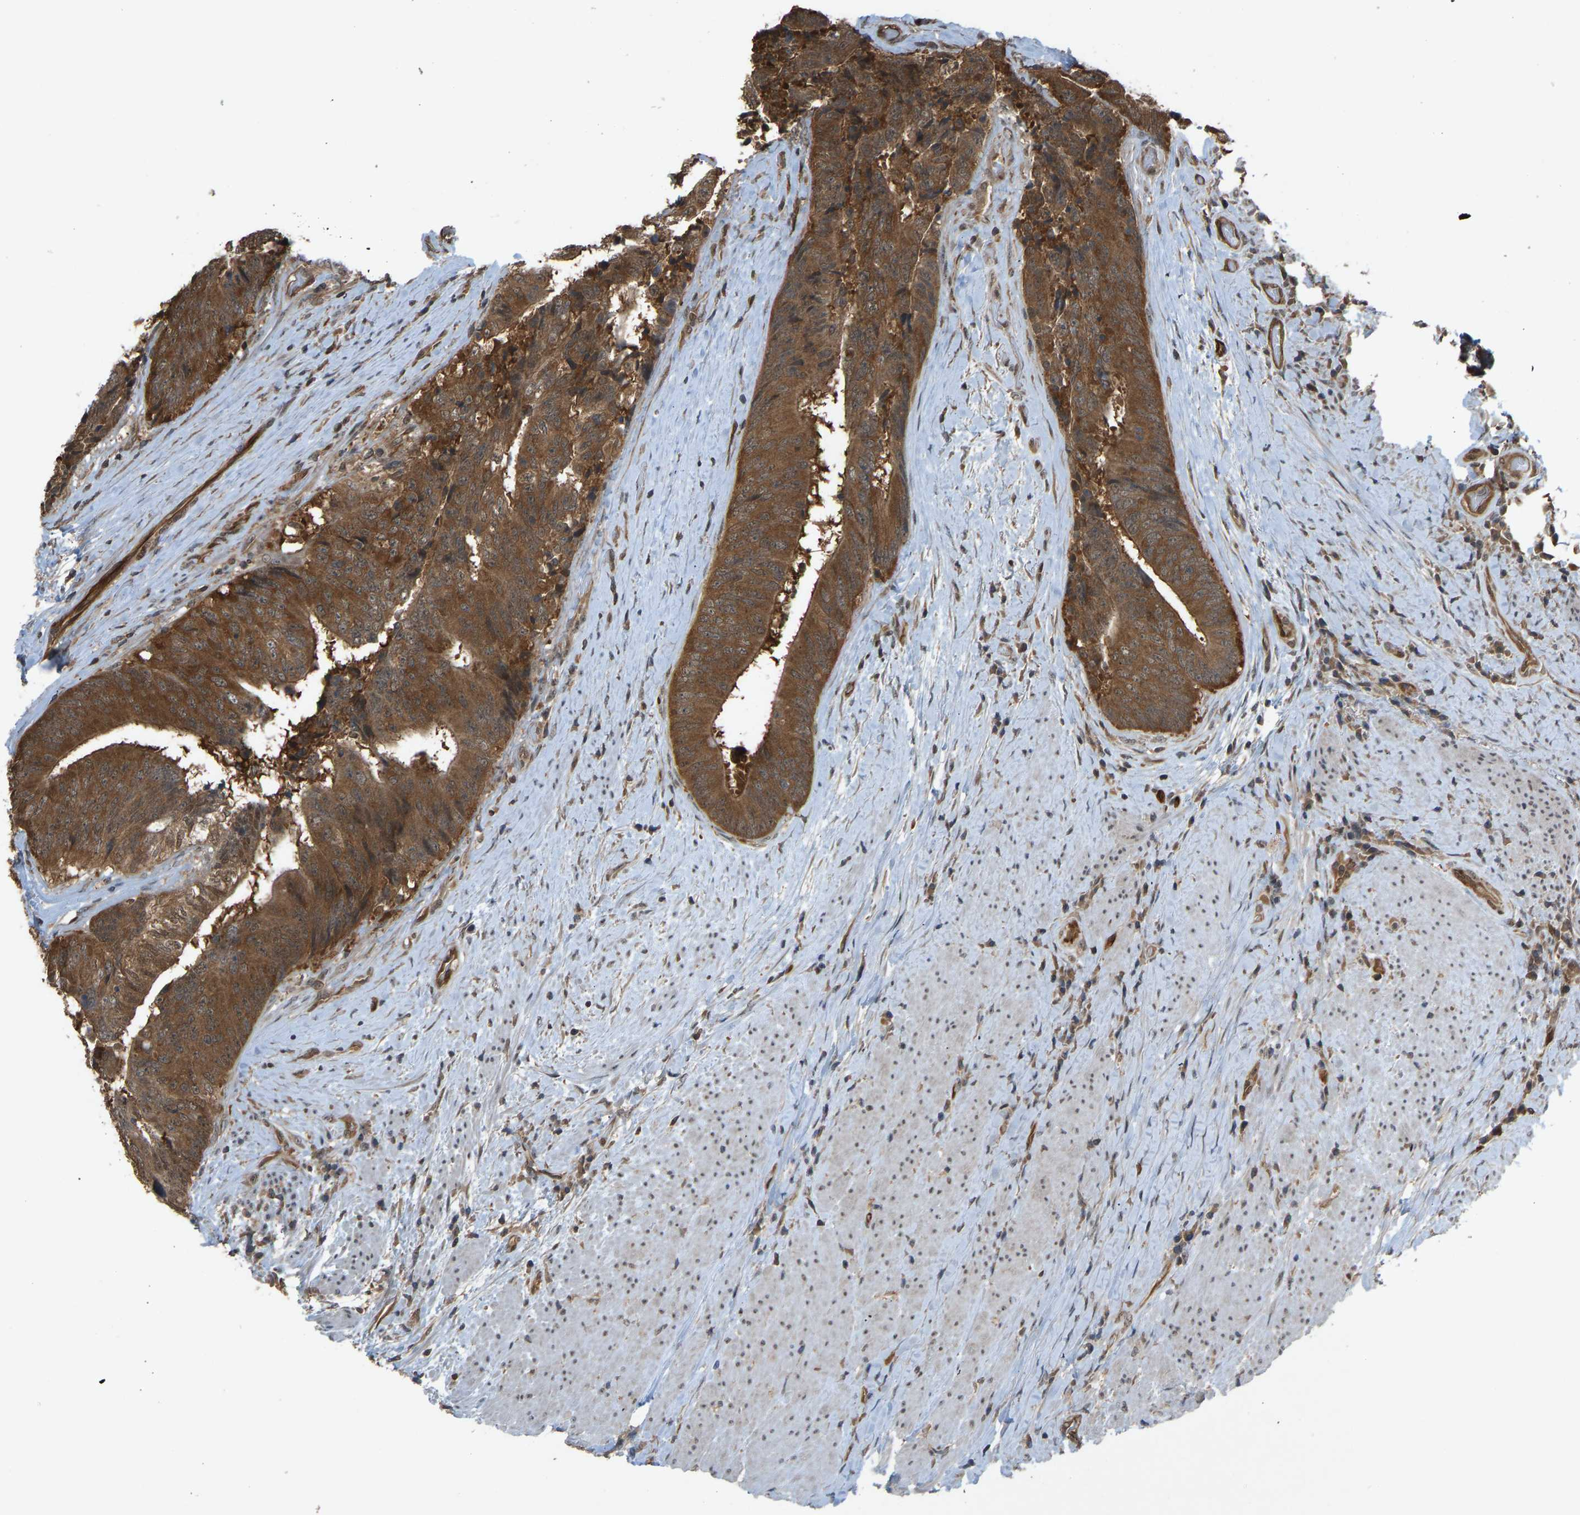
{"staining": {"intensity": "strong", "quantity": ">75%", "location": "cytoplasmic/membranous,nuclear"}, "tissue": "colorectal cancer", "cell_type": "Tumor cells", "image_type": "cancer", "snomed": [{"axis": "morphology", "description": "Adenocarcinoma, NOS"}, {"axis": "topography", "description": "Rectum"}], "caption": "DAB immunohistochemical staining of colorectal cancer shows strong cytoplasmic/membranous and nuclear protein expression in about >75% of tumor cells.", "gene": "CCT8", "patient": {"sex": "male", "age": 72}}